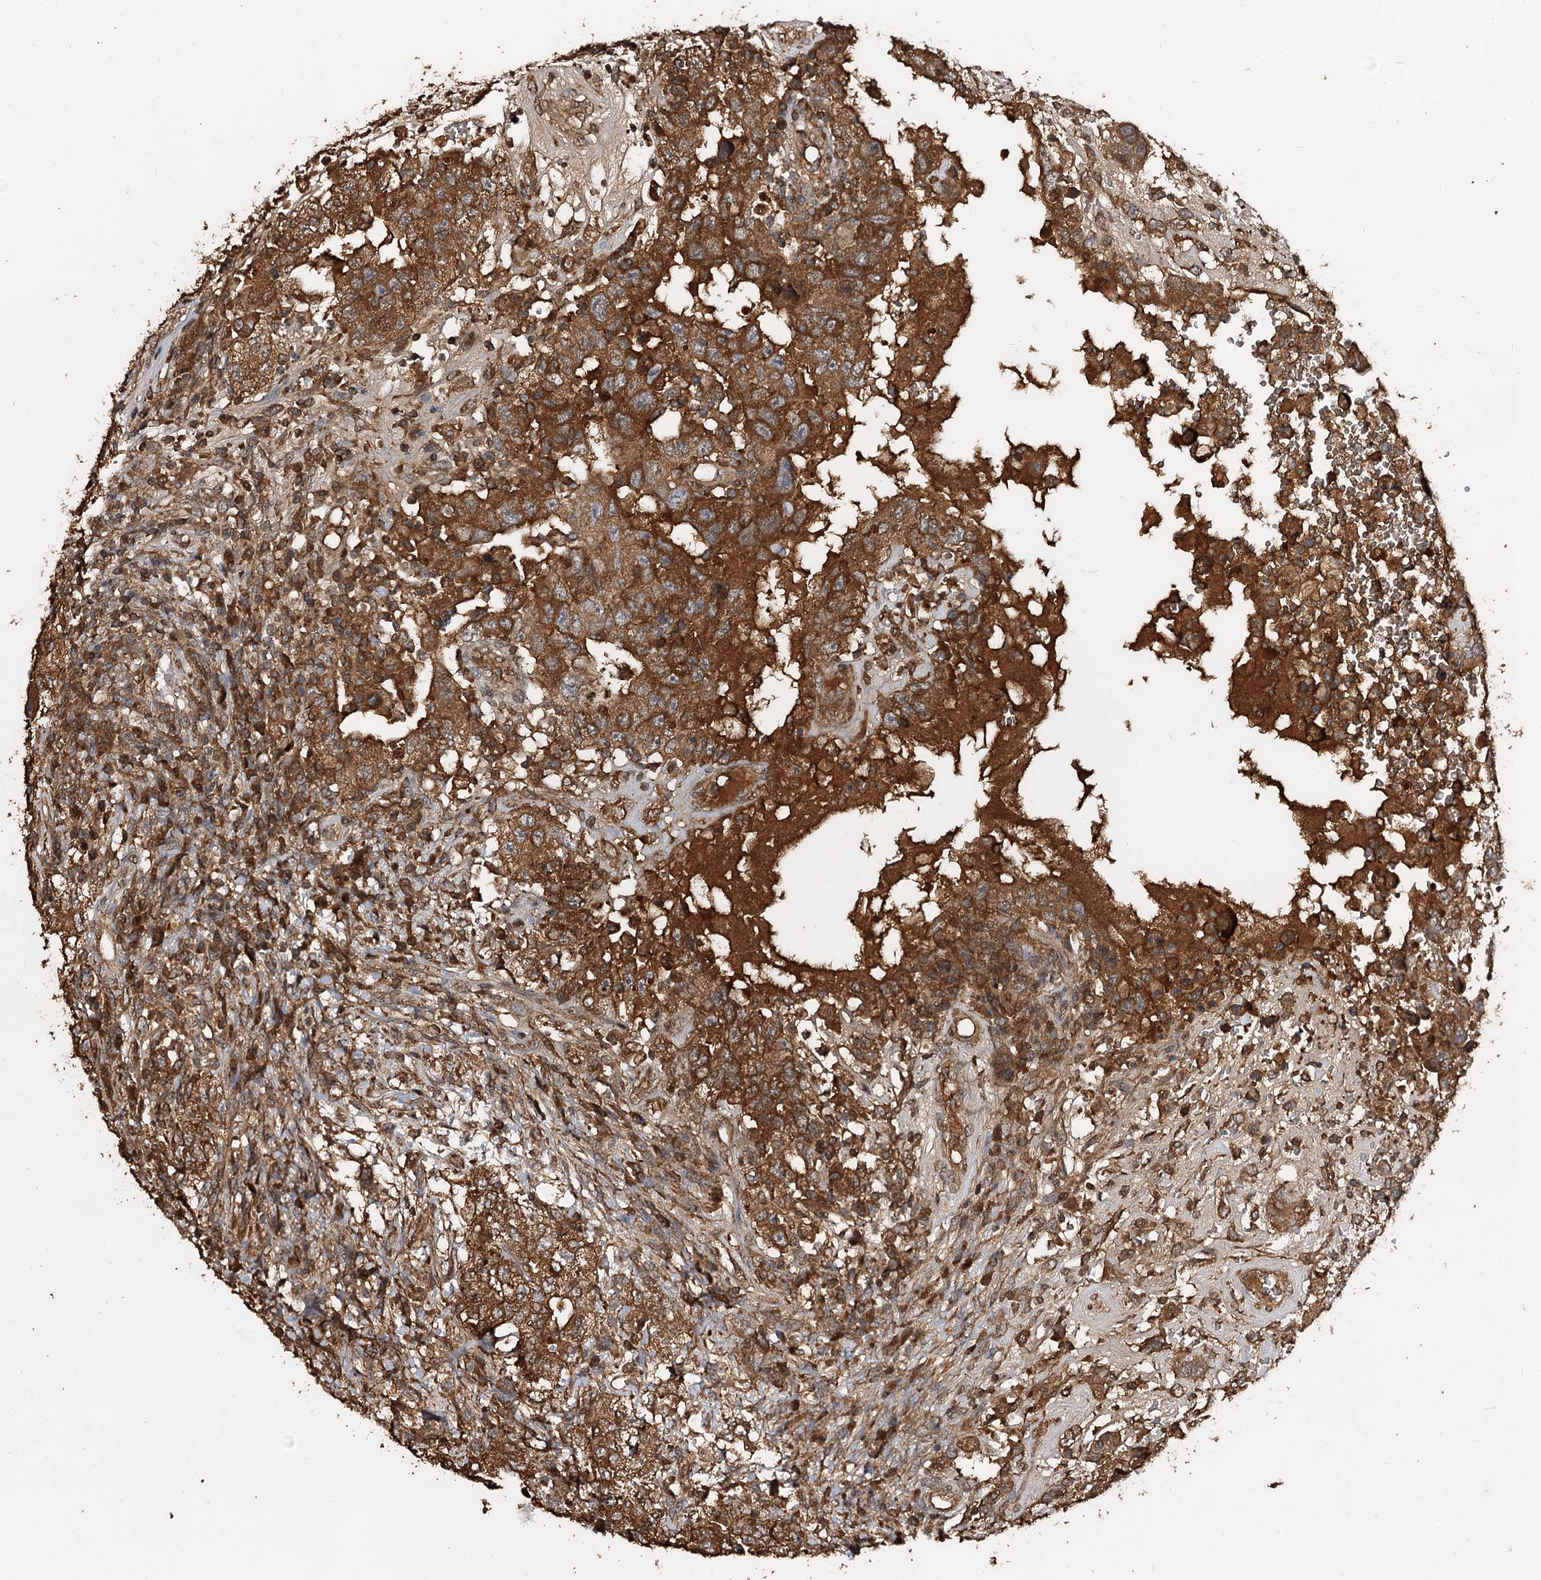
{"staining": {"intensity": "strong", "quantity": ">75%", "location": "cytoplasmic/membranous"}, "tissue": "testis cancer", "cell_type": "Tumor cells", "image_type": "cancer", "snomed": [{"axis": "morphology", "description": "Carcinoma, Embryonal, NOS"}, {"axis": "topography", "description": "Testis"}], "caption": "The photomicrograph reveals staining of testis embryonal carcinoma, revealing strong cytoplasmic/membranous protein positivity (brown color) within tumor cells. (DAB = brown stain, brightfield microscopy at high magnification).", "gene": "ARL13A", "patient": {"sex": "male", "age": 26}}